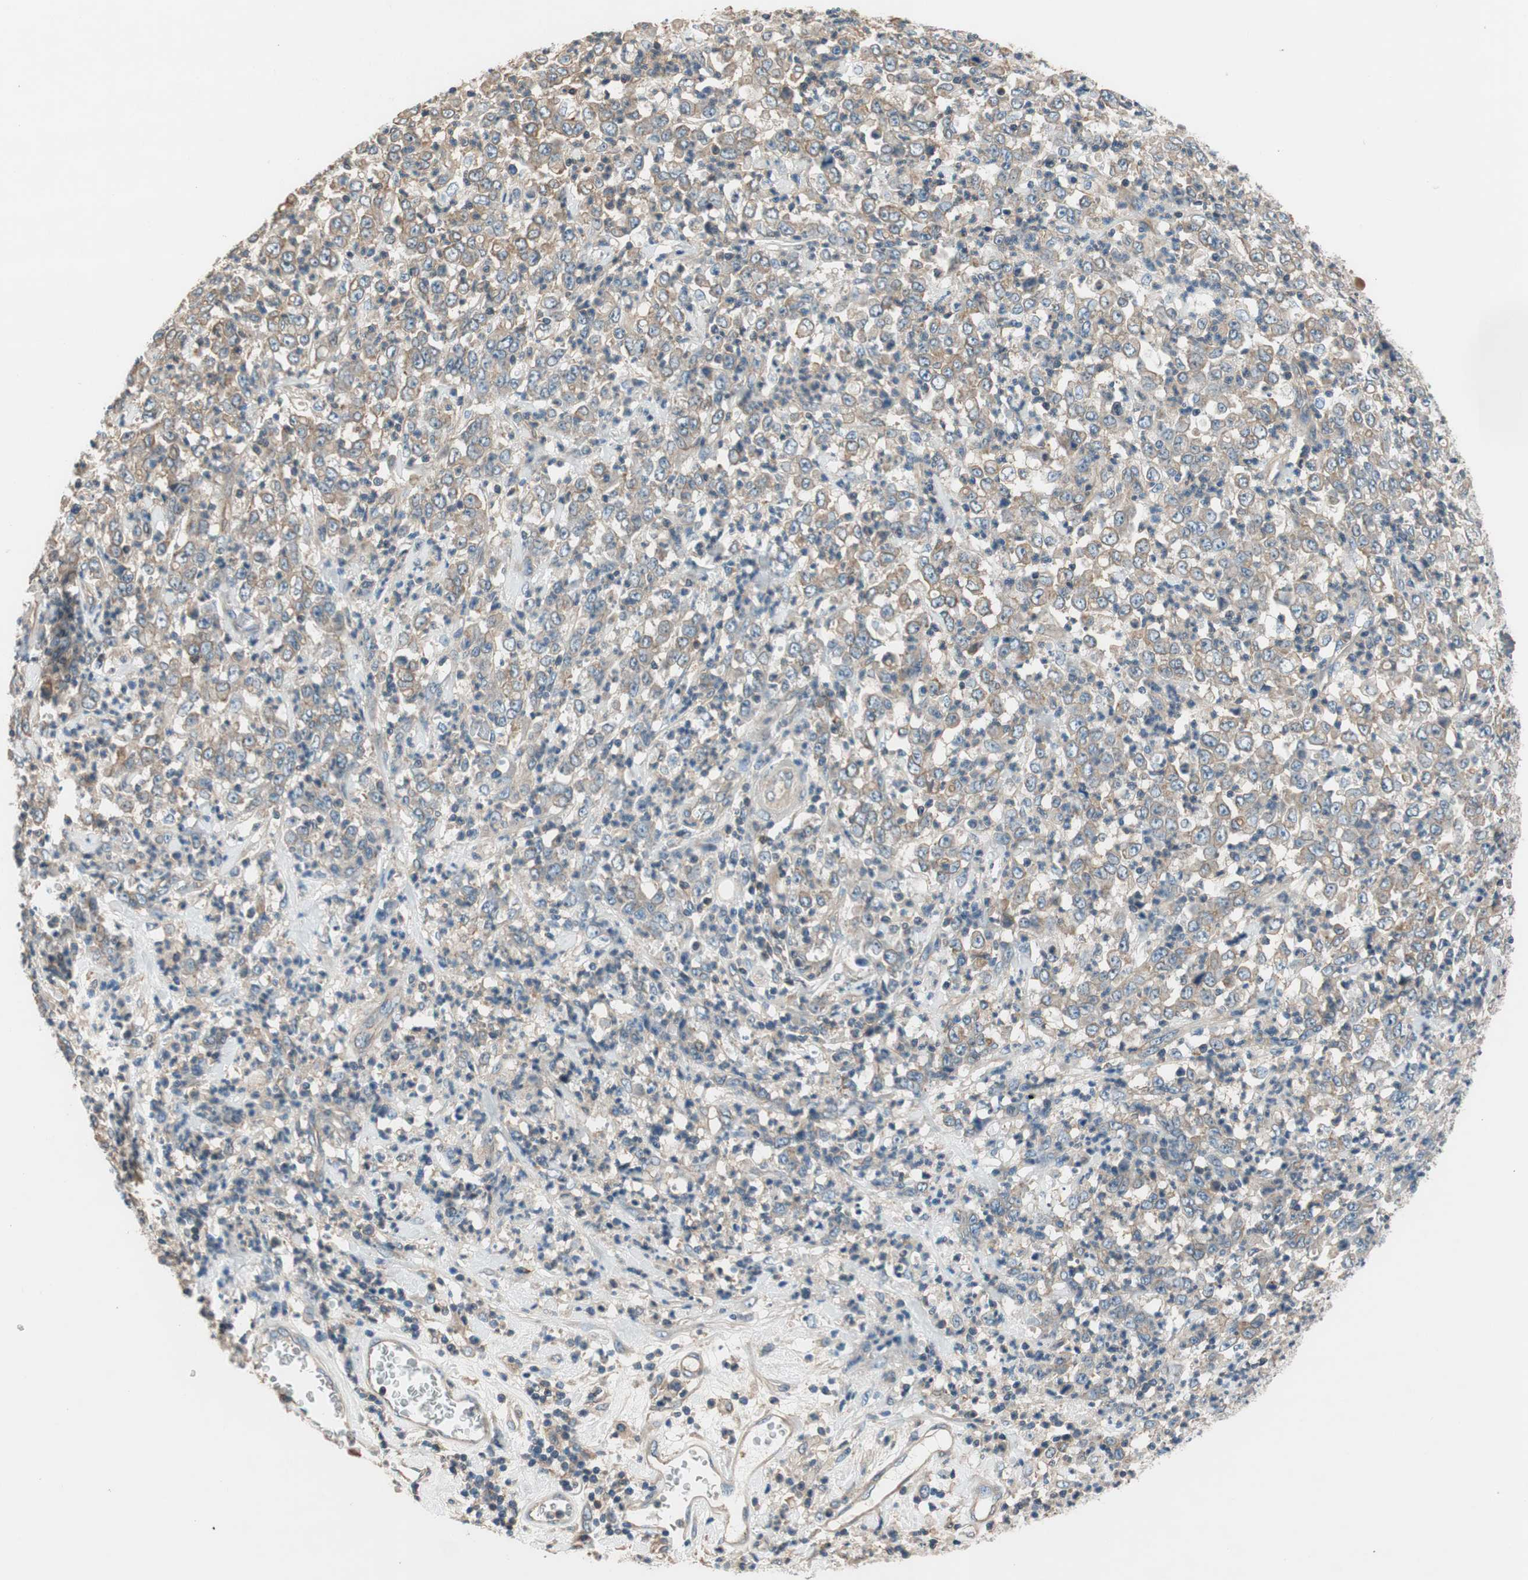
{"staining": {"intensity": "moderate", "quantity": ">75%", "location": "cytoplasmic/membranous"}, "tissue": "stomach cancer", "cell_type": "Tumor cells", "image_type": "cancer", "snomed": [{"axis": "morphology", "description": "Adenocarcinoma, NOS"}, {"axis": "topography", "description": "Stomach, lower"}], "caption": "Protein staining demonstrates moderate cytoplasmic/membranous expression in approximately >75% of tumor cells in adenocarcinoma (stomach).", "gene": "CALML3", "patient": {"sex": "female", "age": 71}}